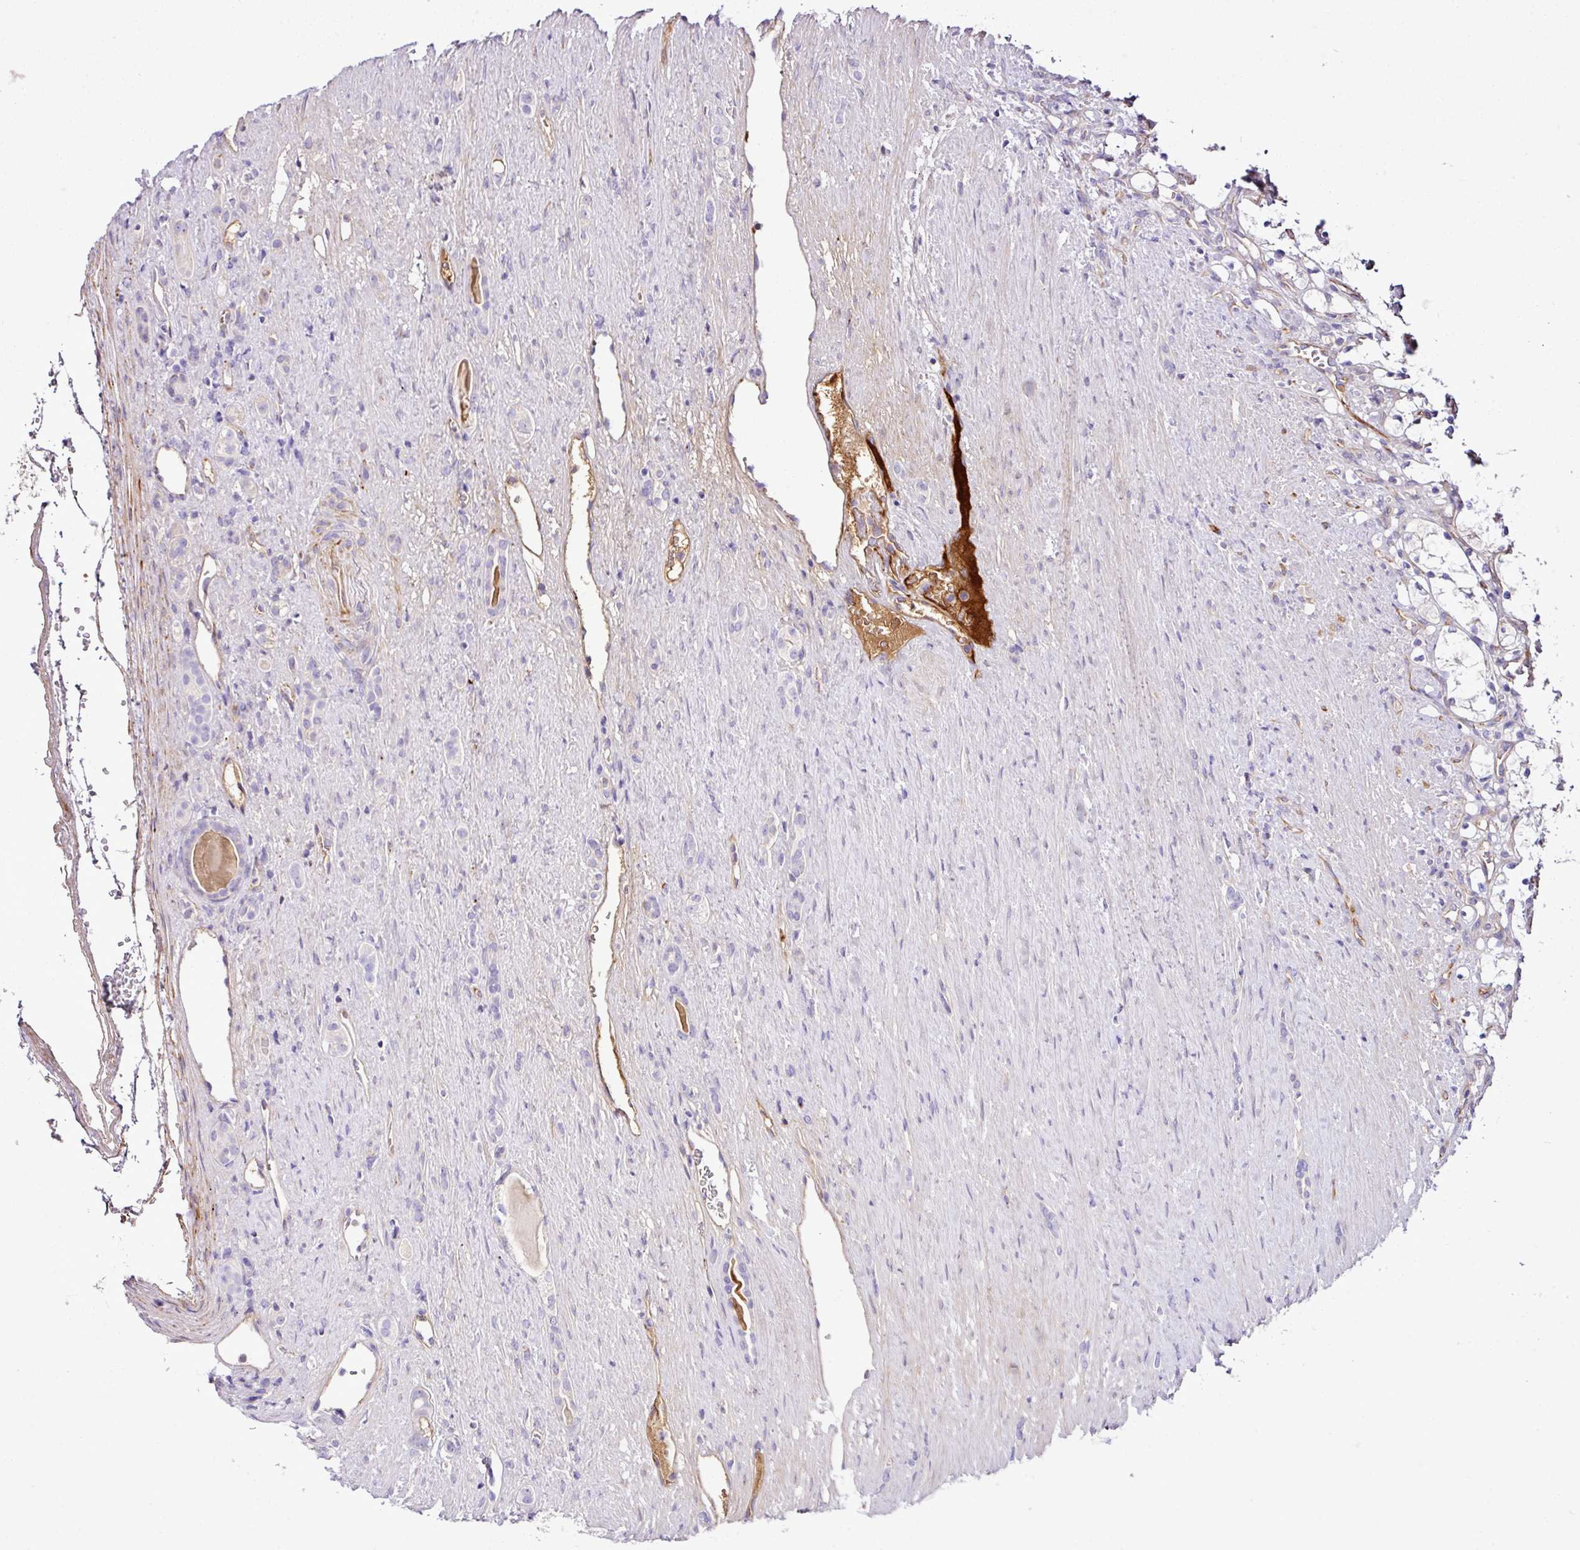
{"staining": {"intensity": "negative", "quantity": "none", "location": "none"}, "tissue": "renal cancer", "cell_type": "Tumor cells", "image_type": "cancer", "snomed": [{"axis": "morphology", "description": "Adenocarcinoma, NOS"}, {"axis": "topography", "description": "Kidney"}], "caption": "A histopathology image of renal cancer stained for a protein reveals no brown staining in tumor cells. The staining was performed using DAB (3,3'-diaminobenzidine) to visualize the protein expression in brown, while the nuclei were stained in blue with hematoxylin (Magnification: 20x).", "gene": "CTXN2", "patient": {"sex": "female", "age": 69}}